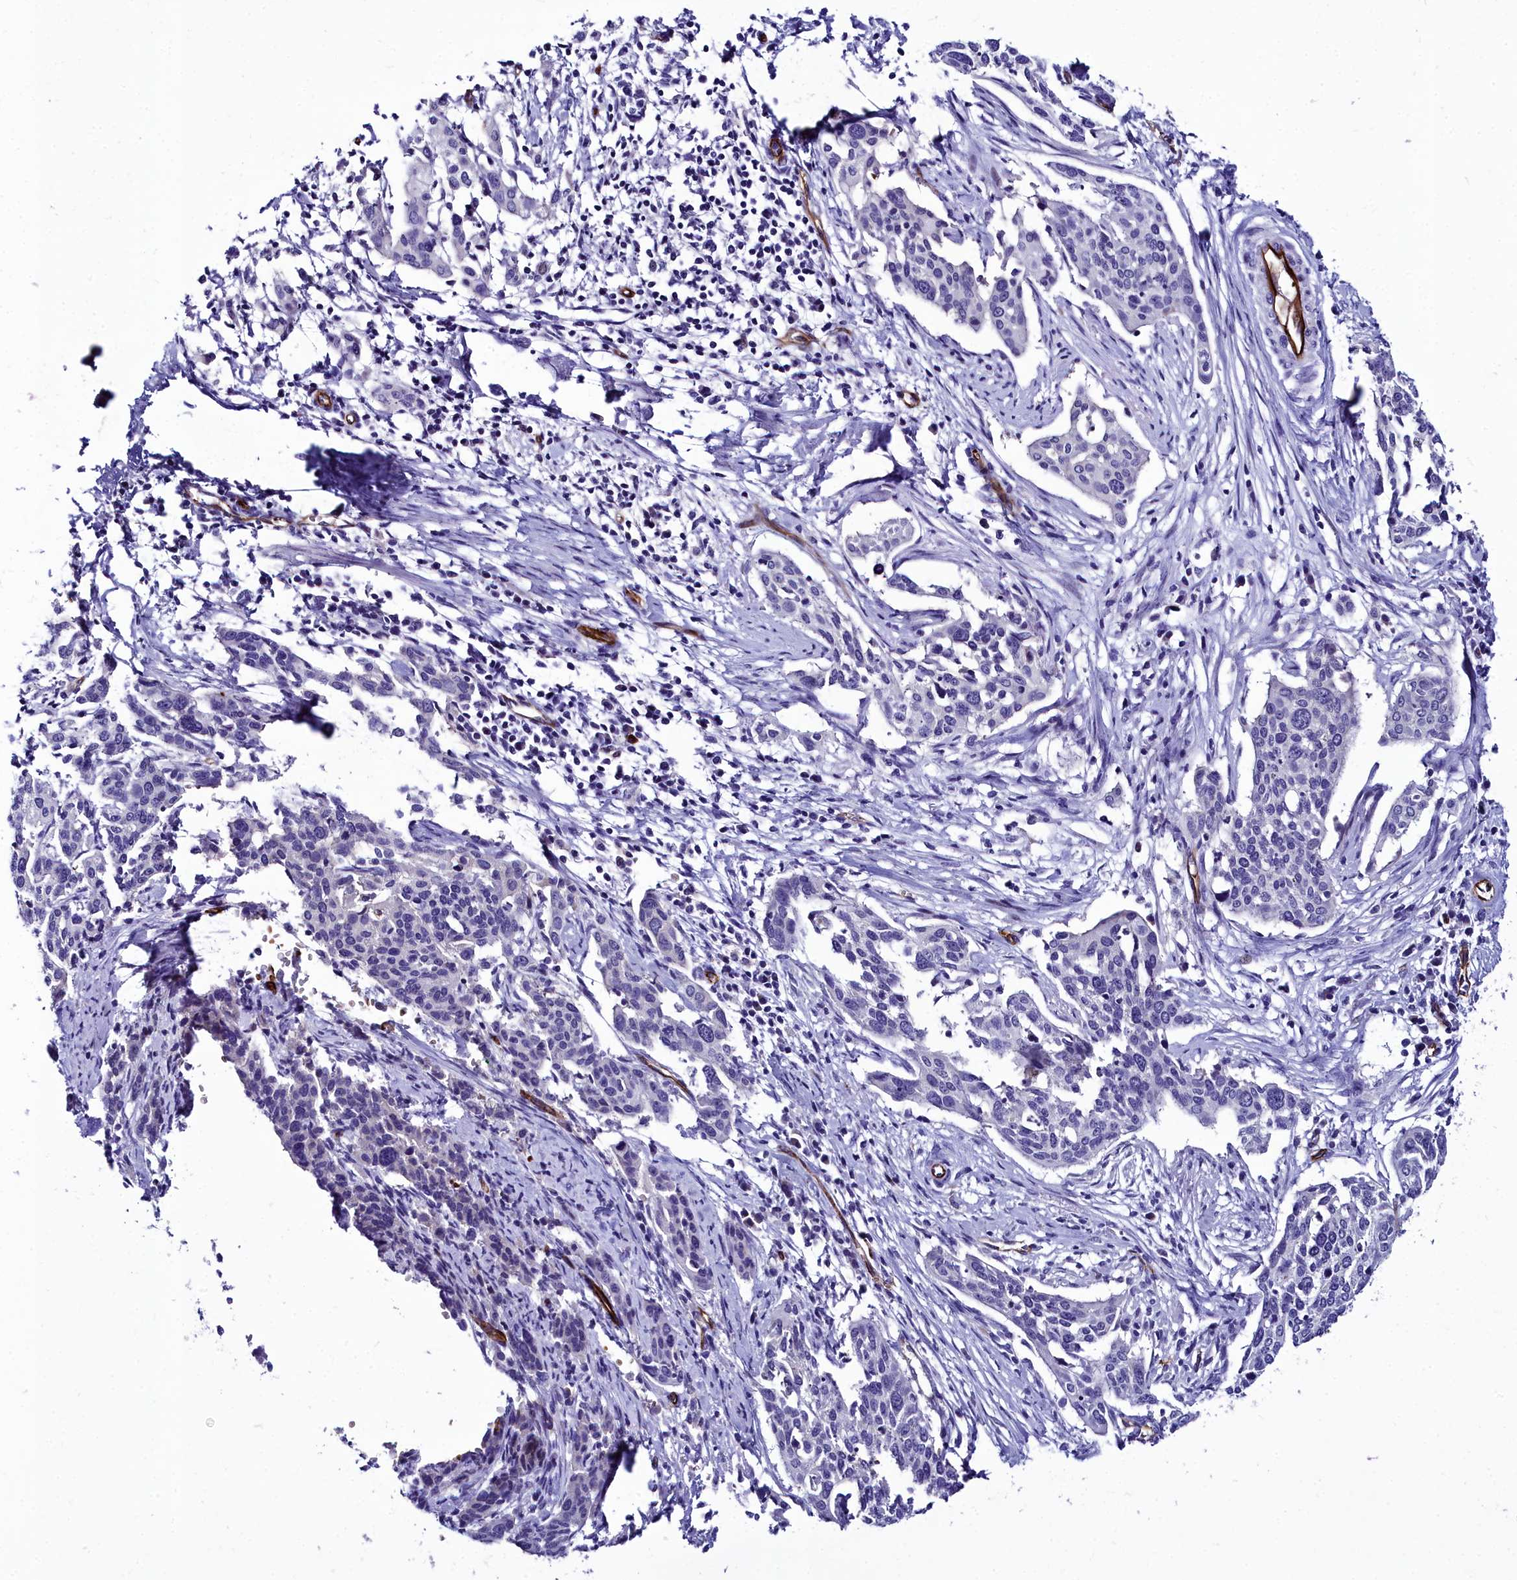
{"staining": {"intensity": "negative", "quantity": "none", "location": "none"}, "tissue": "cervical cancer", "cell_type": "Tumor cells", "image_type": "cancer", "snomed": [{"axis": "morphology", "description": "Squamous cell carcinoma, NOS"}, {"axis": "topography", "description": "Cervix"}], "caption": "A high-resolution micrograph shows immunohistochemistry (IHC) staining of cervical cancer, which displays no significant expression in tumor cells.", "gene": "CYP4F11", "patient": {"sex": "female", "age": 44}}